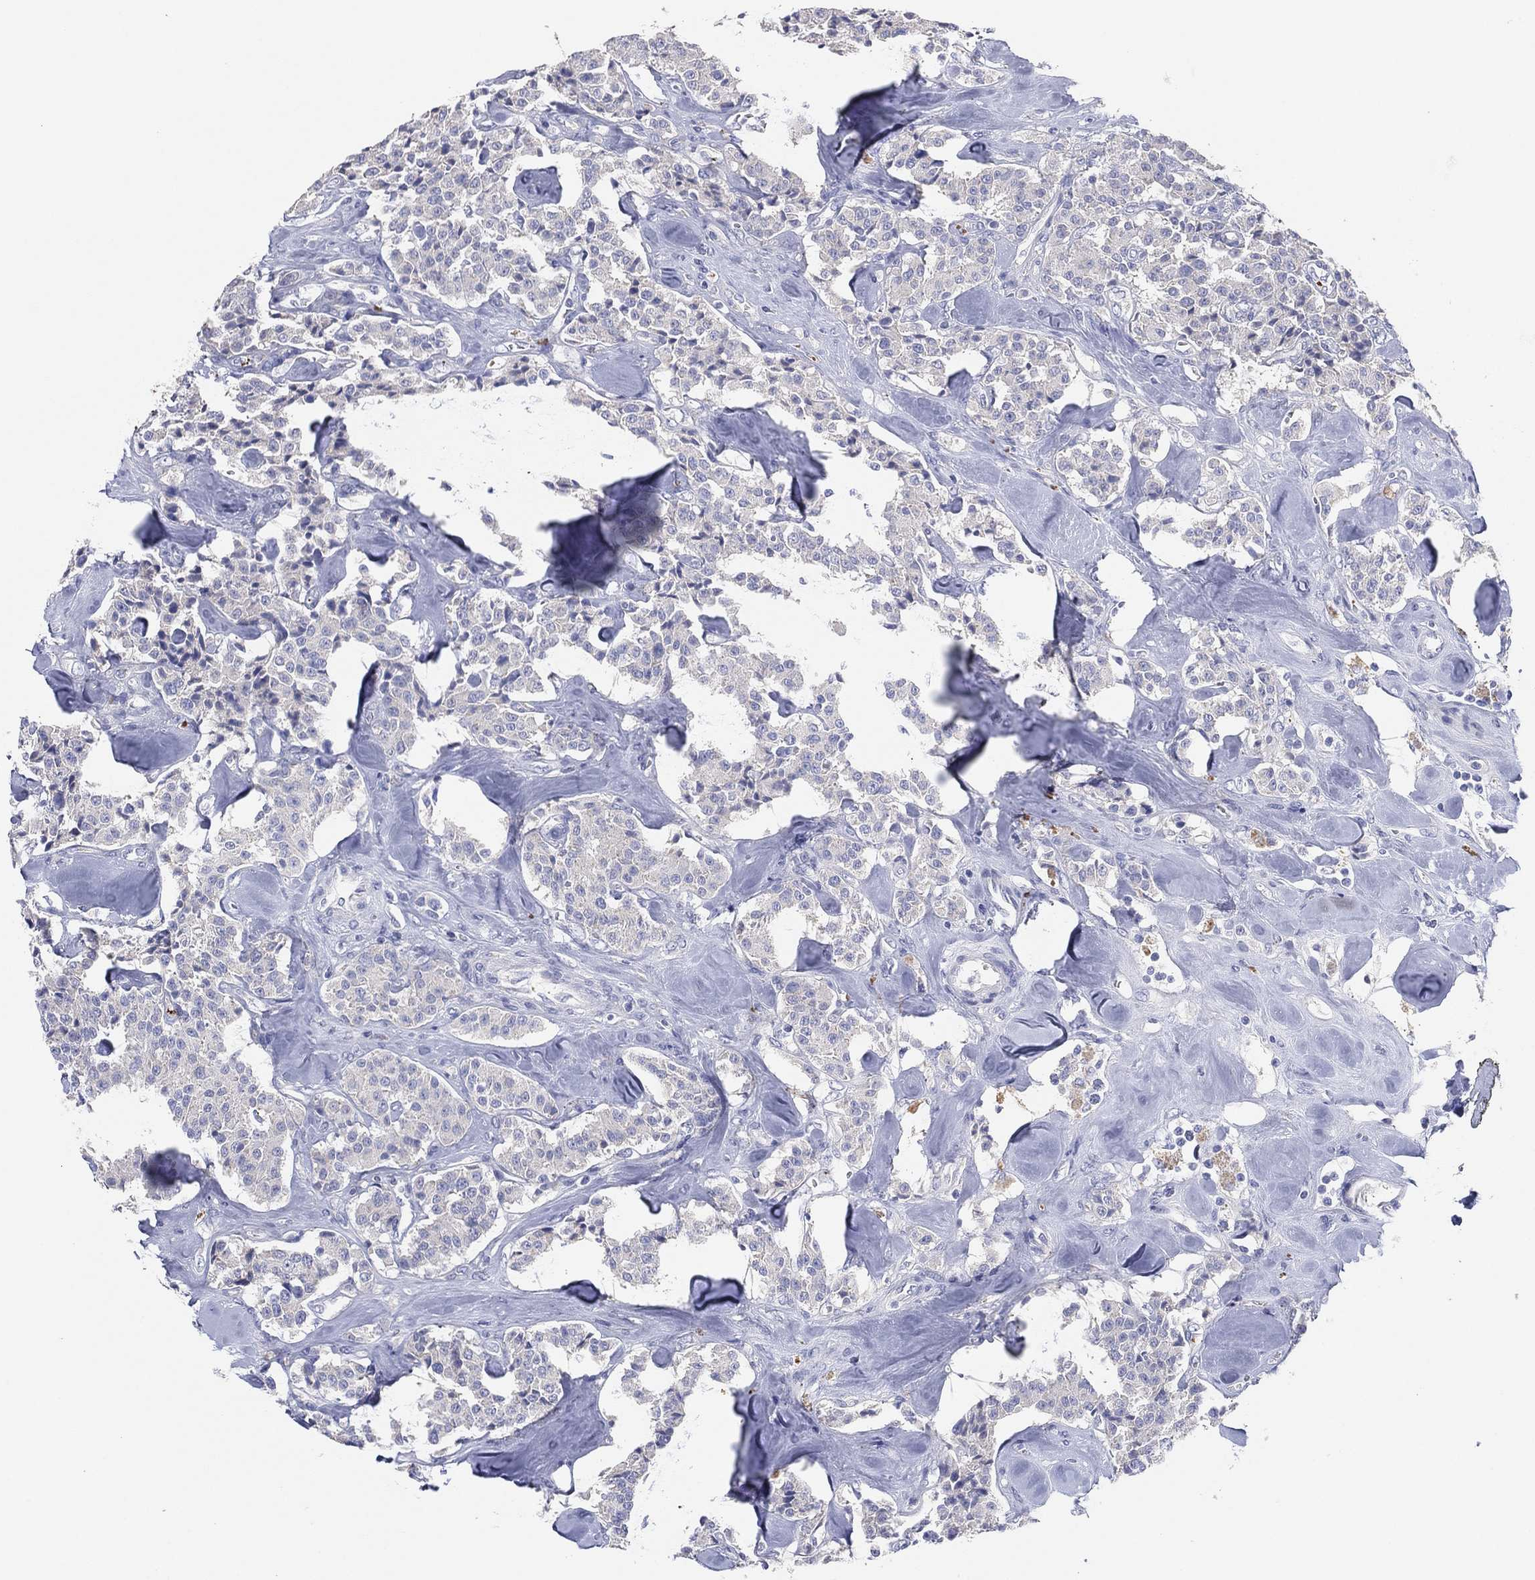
{"staining": {"intensity": "negative", "quantity": "none", "location": "none"}, "tissue": "carcinoid", "cell_type": "Tumor cells", "image_type": "cancer", "snomed": [{"axis": "morphology", "description": "Carcinoid, malignant, NOS"}, {"axis": "topography", "description": "Pancreas"}], "caption": "This is an IHC micrograph of malignant carcinoid. There is no expression in tumor cells.", "gene": "TMEM40", "patient": {"sex": "male", "age": 41}}